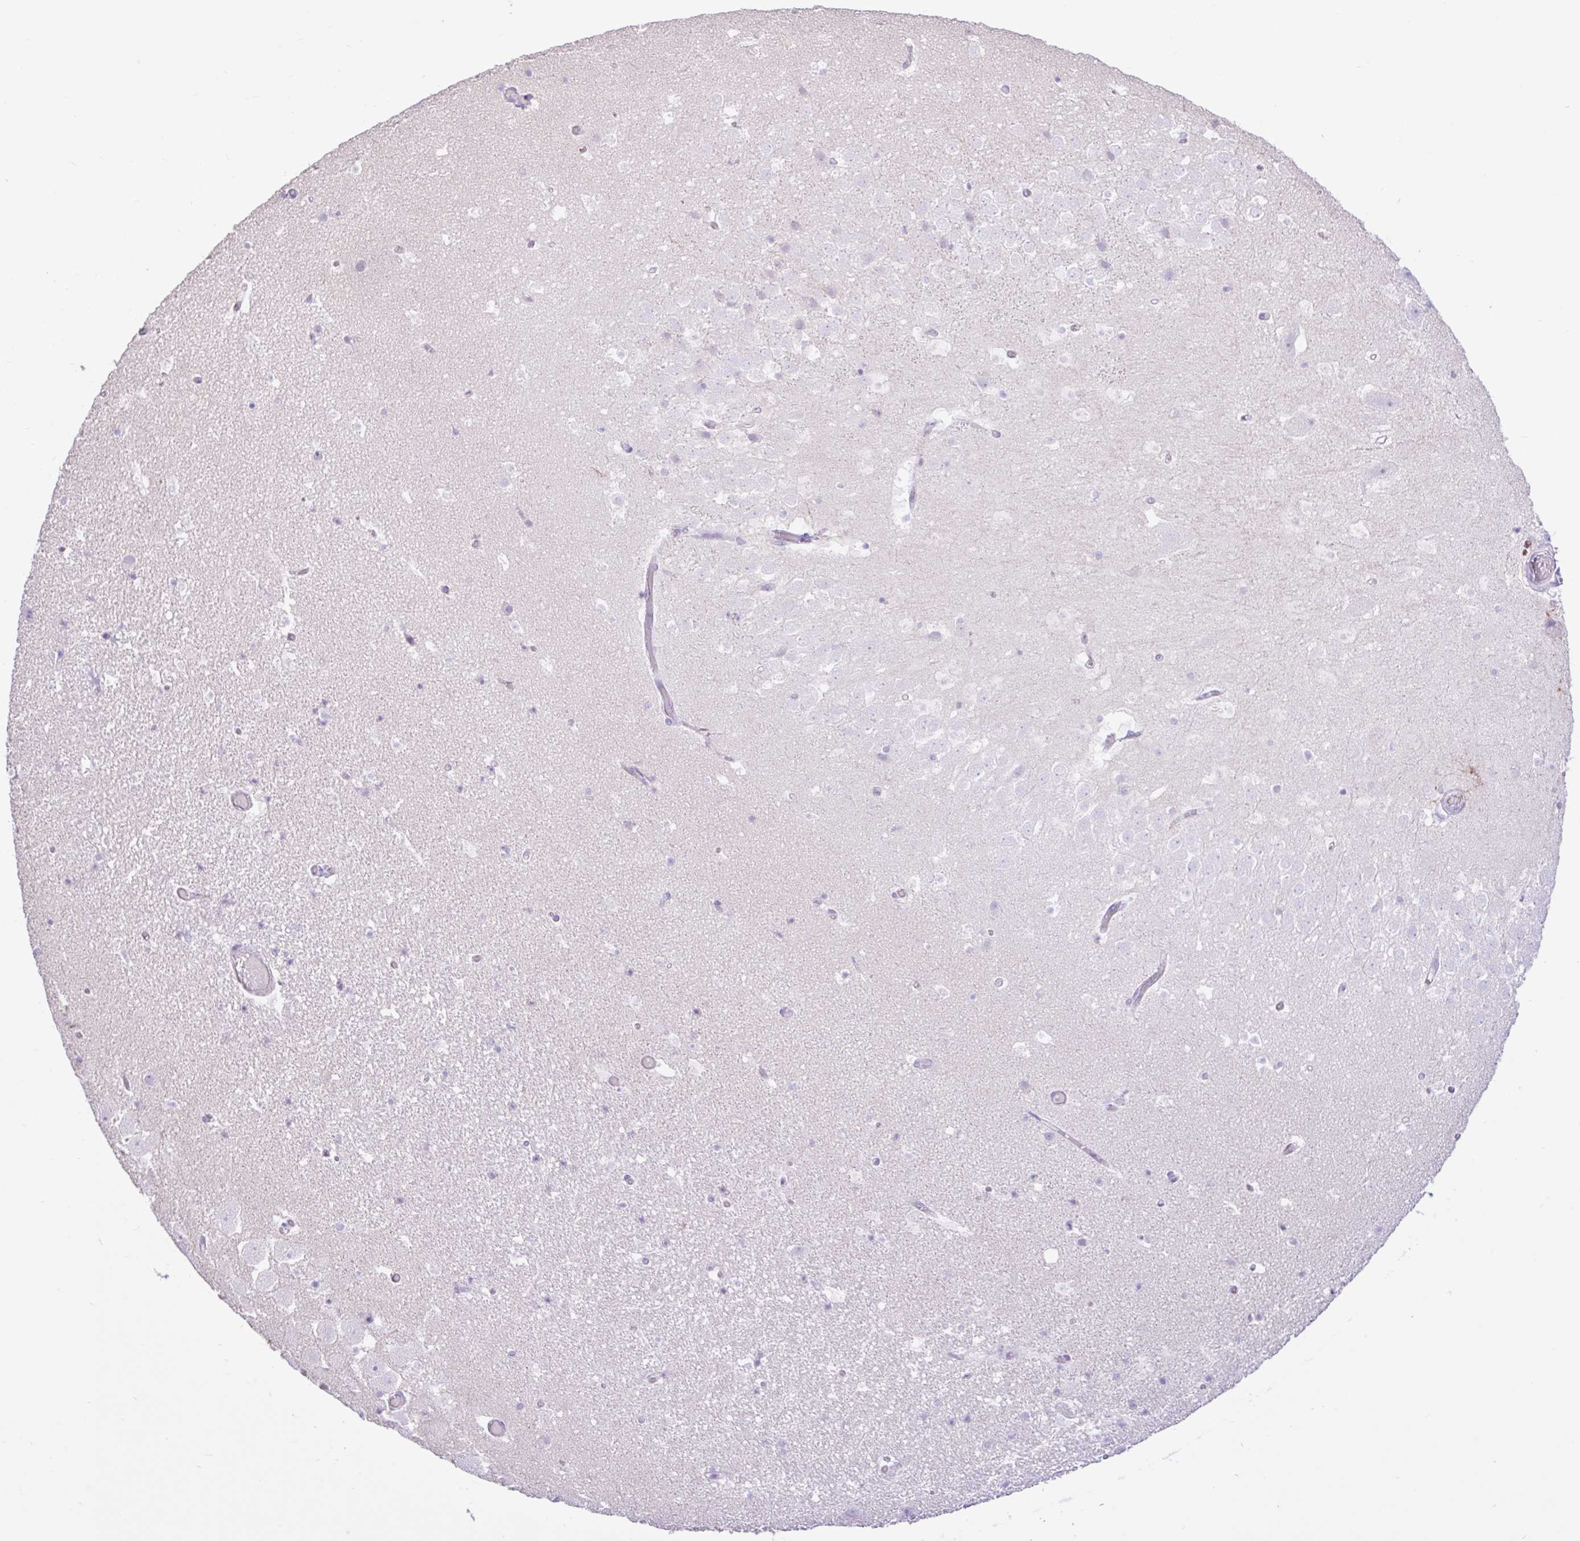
{"staining": {"intensity": "negative", "quantity": "none", "location": "none"}, "tissue": "hippocampus", "cell_type": "Glial cells", "image_type": "normal", "snomed": [{"axis": "morphology", "description": "Normal tissue, NOS"}, {"axis": "topography", "description": "Hippocampus"}], "caption": "The immunohistochemistry photomicrograph has no significant expression in glial cells of hippocampus.", "gene": "ZNF101", "patient": {"sex": "female", "age": 42}}